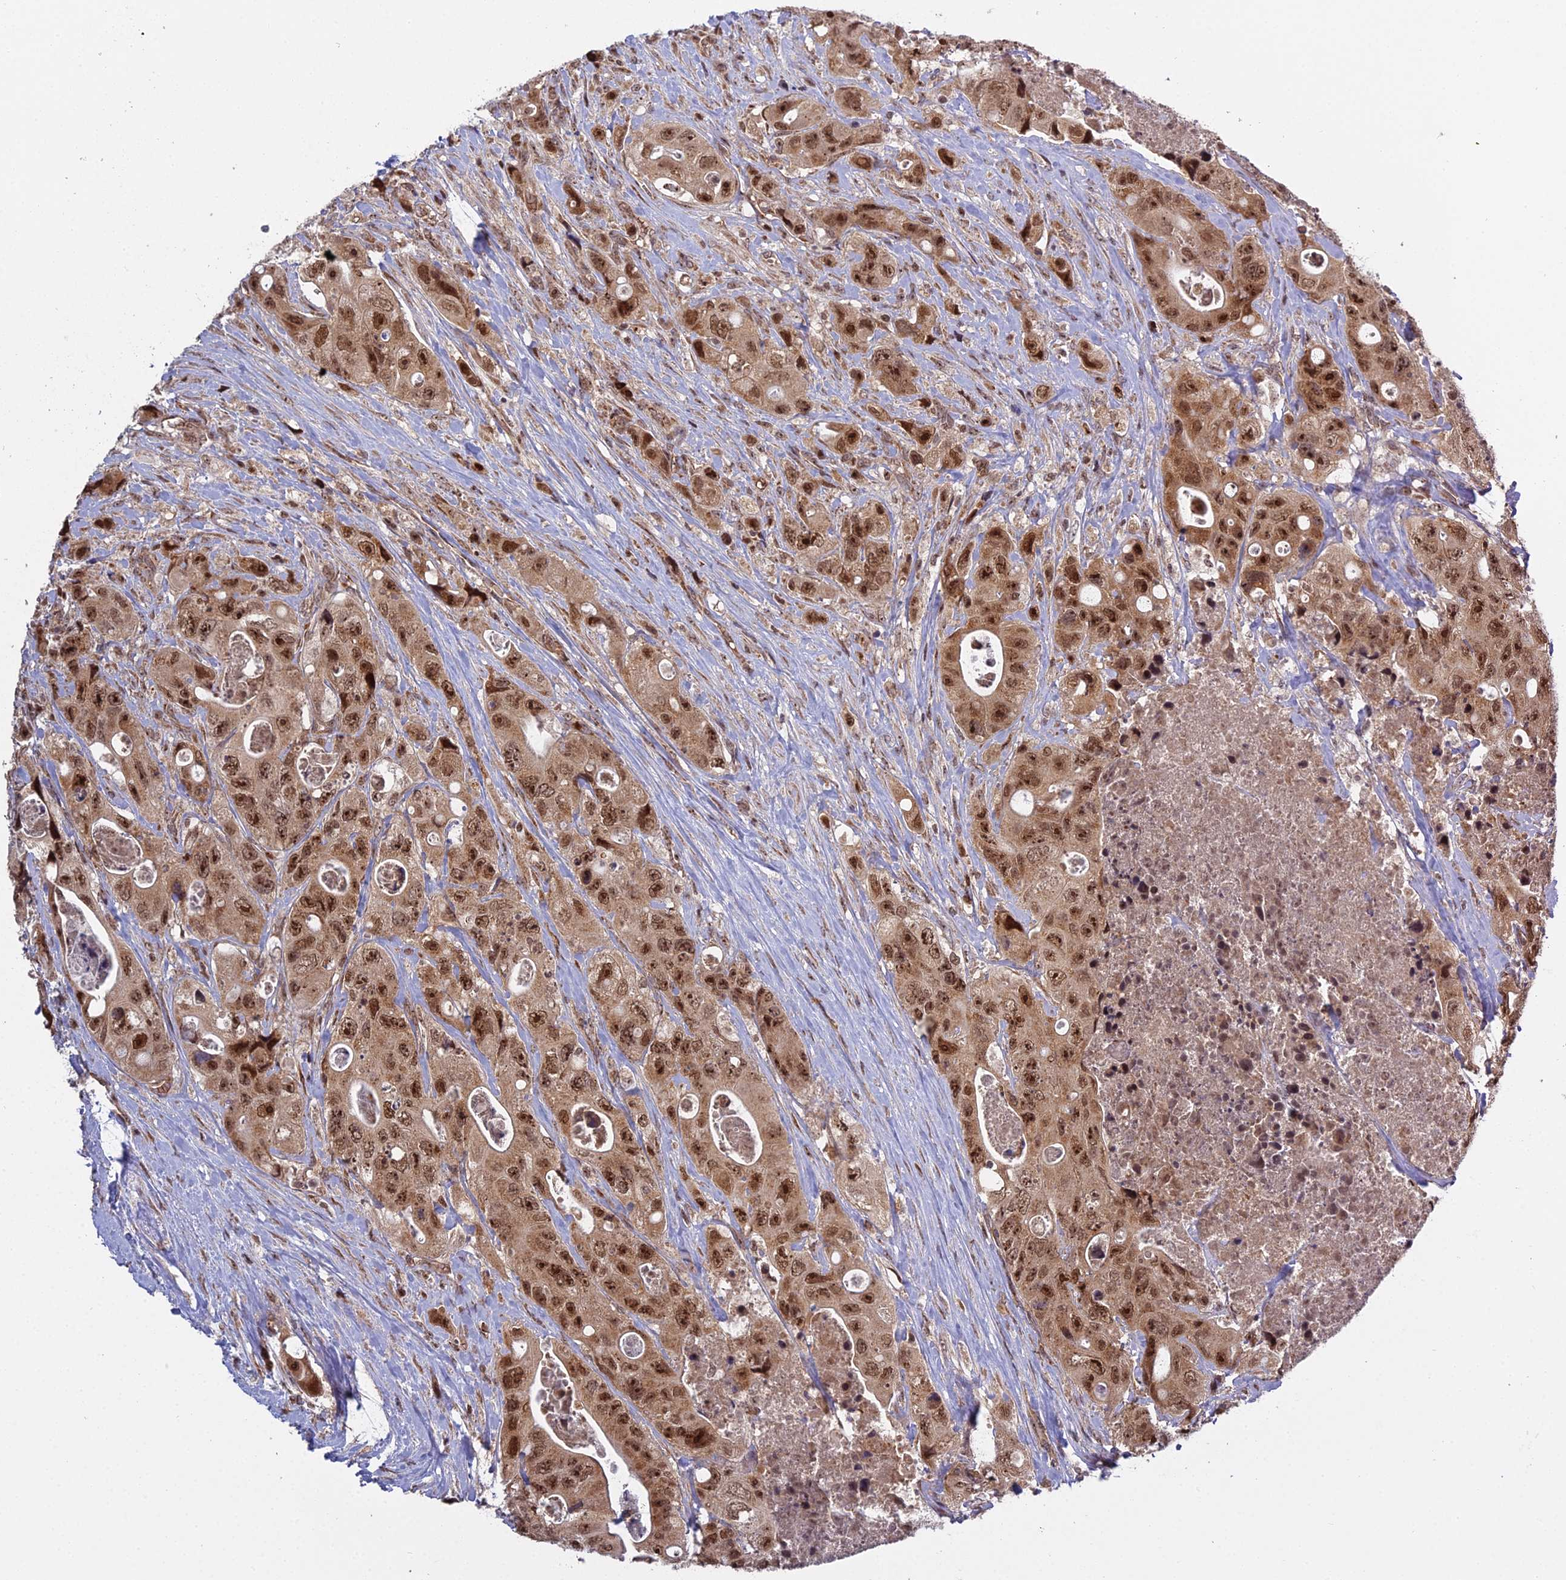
{"staining": {"intensity": "moderate", "quantity": ">75%", "location": "cytoplasmic/membranous,nuclear"}, "tissue": "colorectal cancer", "cell_type": "Tumor cells", "image_type": "cancer", "snomed": [{"axis": "morphology", "description": "Adenocarcinoma, NOS"}, {"axis": "topography", "description": "Colon"}], "caption": "Moderate cytoplasmic/membranous and nuclear positivity is identified in about >75% of tumor cells in colorectal cancer.", "gene": "MEOX1", "patient": {"sex": "female", "age": 46}}